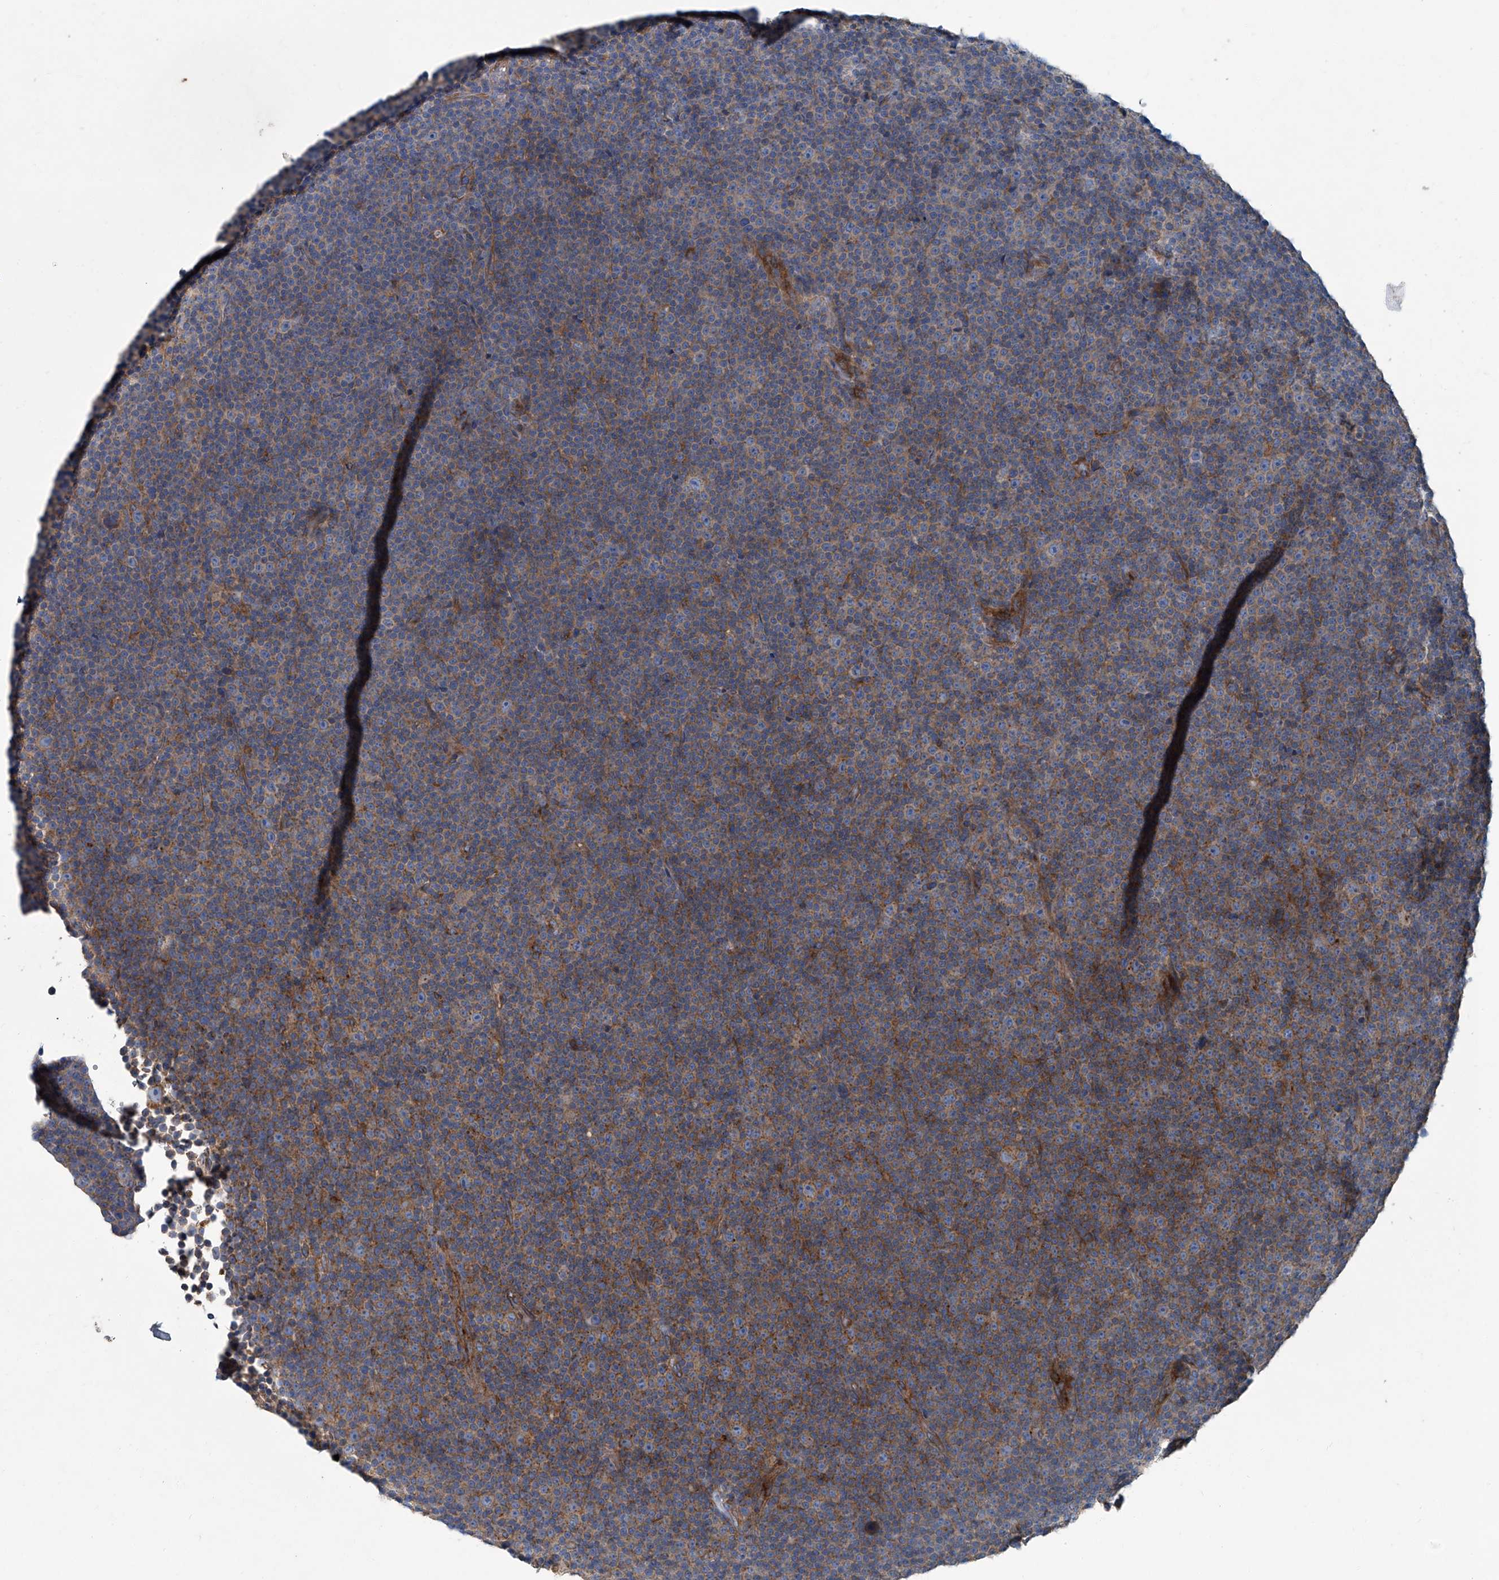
{"staining": {"intensity": "moderate", "quantity": "<25%", "location": "cytoplasmic/membranous"}, "tissue": "lymphoma", "cell_type": "Tumor cells", "image_type": "cancer", "snomed": [{"axis": "morphology", "description": "Malignant lymphoma, non-Hodgkin's type, Low grade"}, {"axis": "topography", "description": "Lymph node"}], "caption": "Immunohistochemistry histopathology image of neoplastic tissue: low-grade malignant lymphoma, non-Hodgkin's type stained using immunohistochemistry demonstrates low levels of moderate protein expression localized specifically in the cytoplasmic/membranous of tumor cells, appearing as a cytoplasmic/membranous brown color.", "gene": "PIGH", "patient": {"sex": "female", "age": 67}}